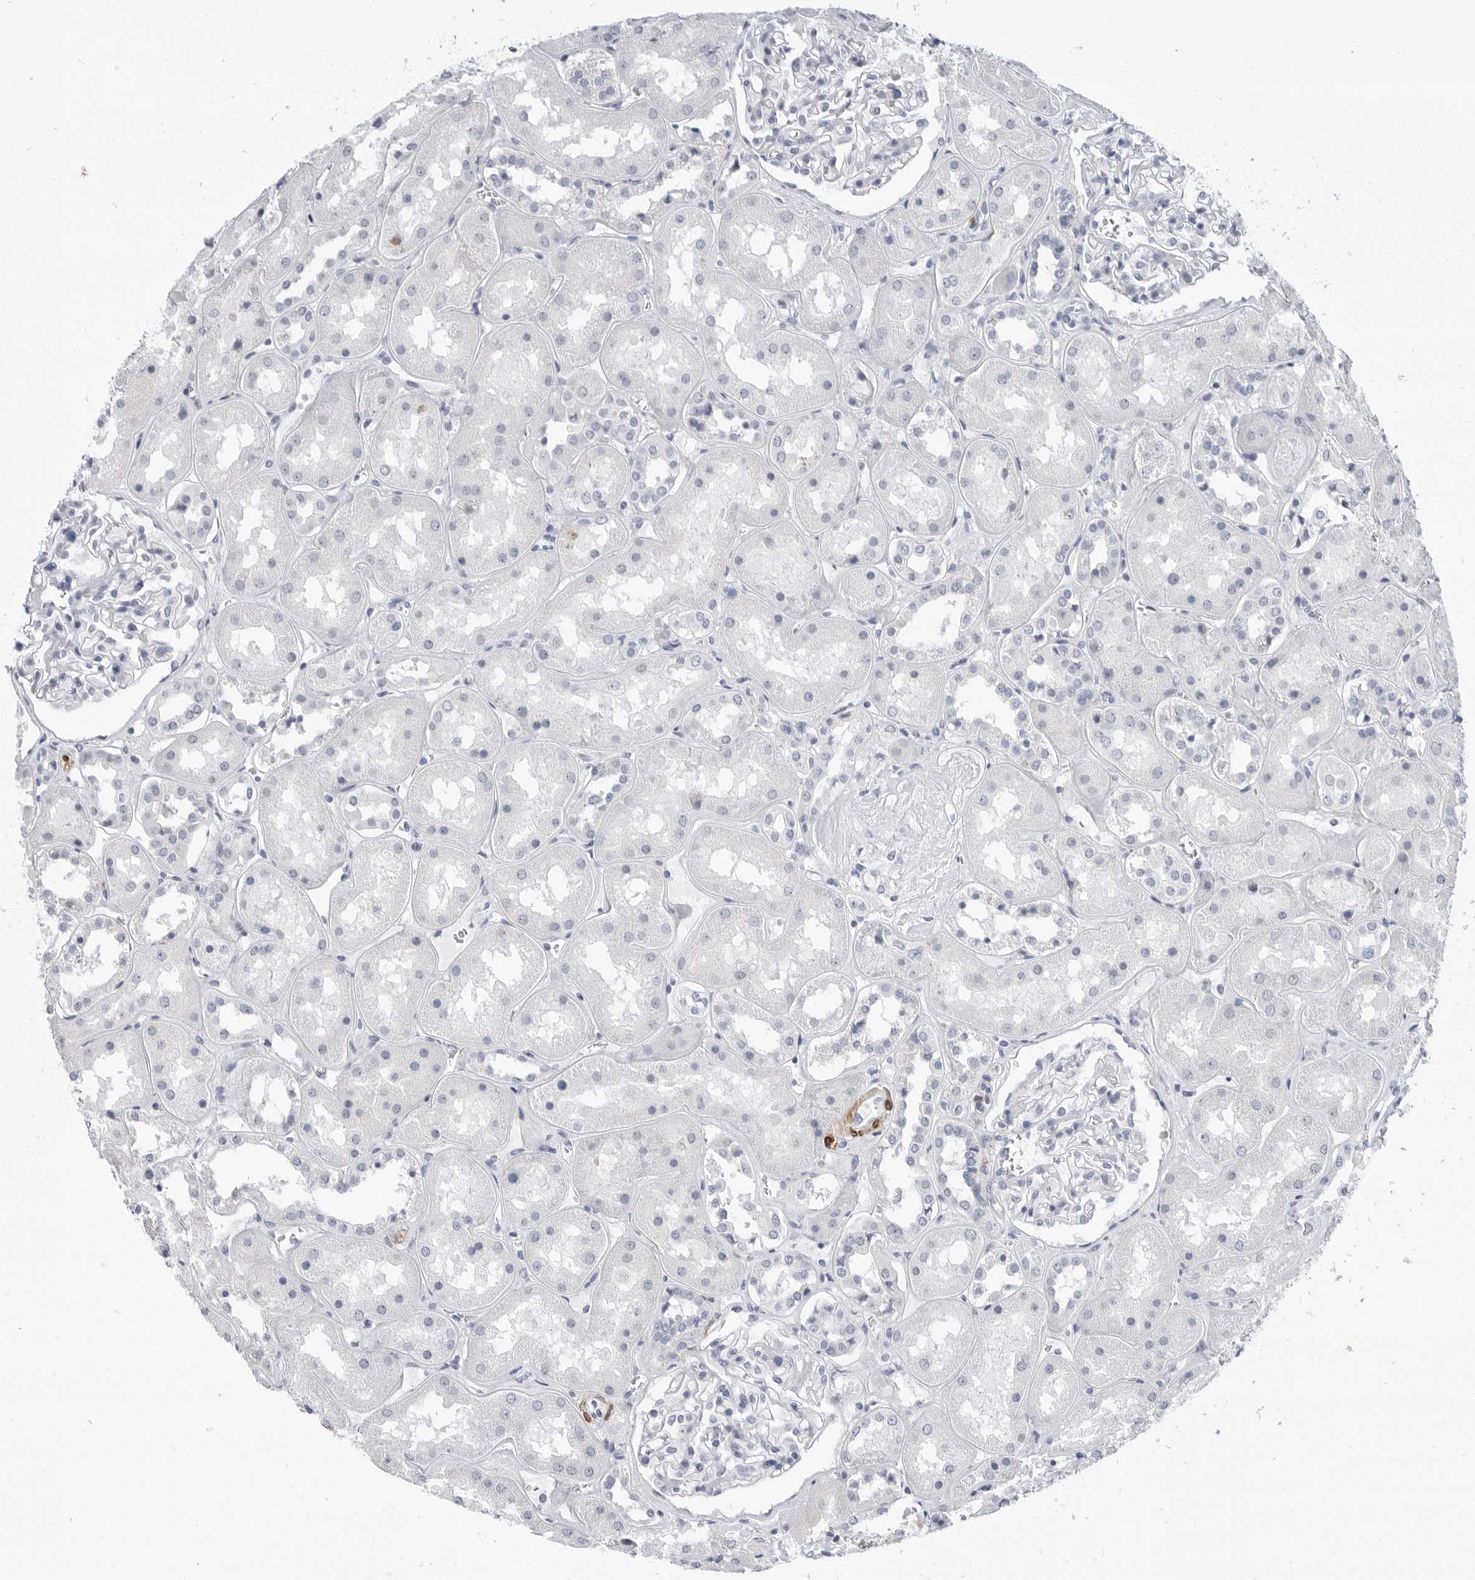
{"staining": {"intensity": "negative", "quantity": "none", "location": "none"}, "tissue": "kidney", "cell_type": "Cells in glomeruli", "image_type": "normal", "snomed": [{"axis": "morphology", "description": "Normal tissue, NOS"}, {"axis": "topography", "description": "Kidney"}], "caption": "This is an immunohistochemistry (IHC) image of benign kidney. There is no positivity in cells in glomeruli.", "gene": "PLN", "patient": {"sex": "male", "age": 70}}